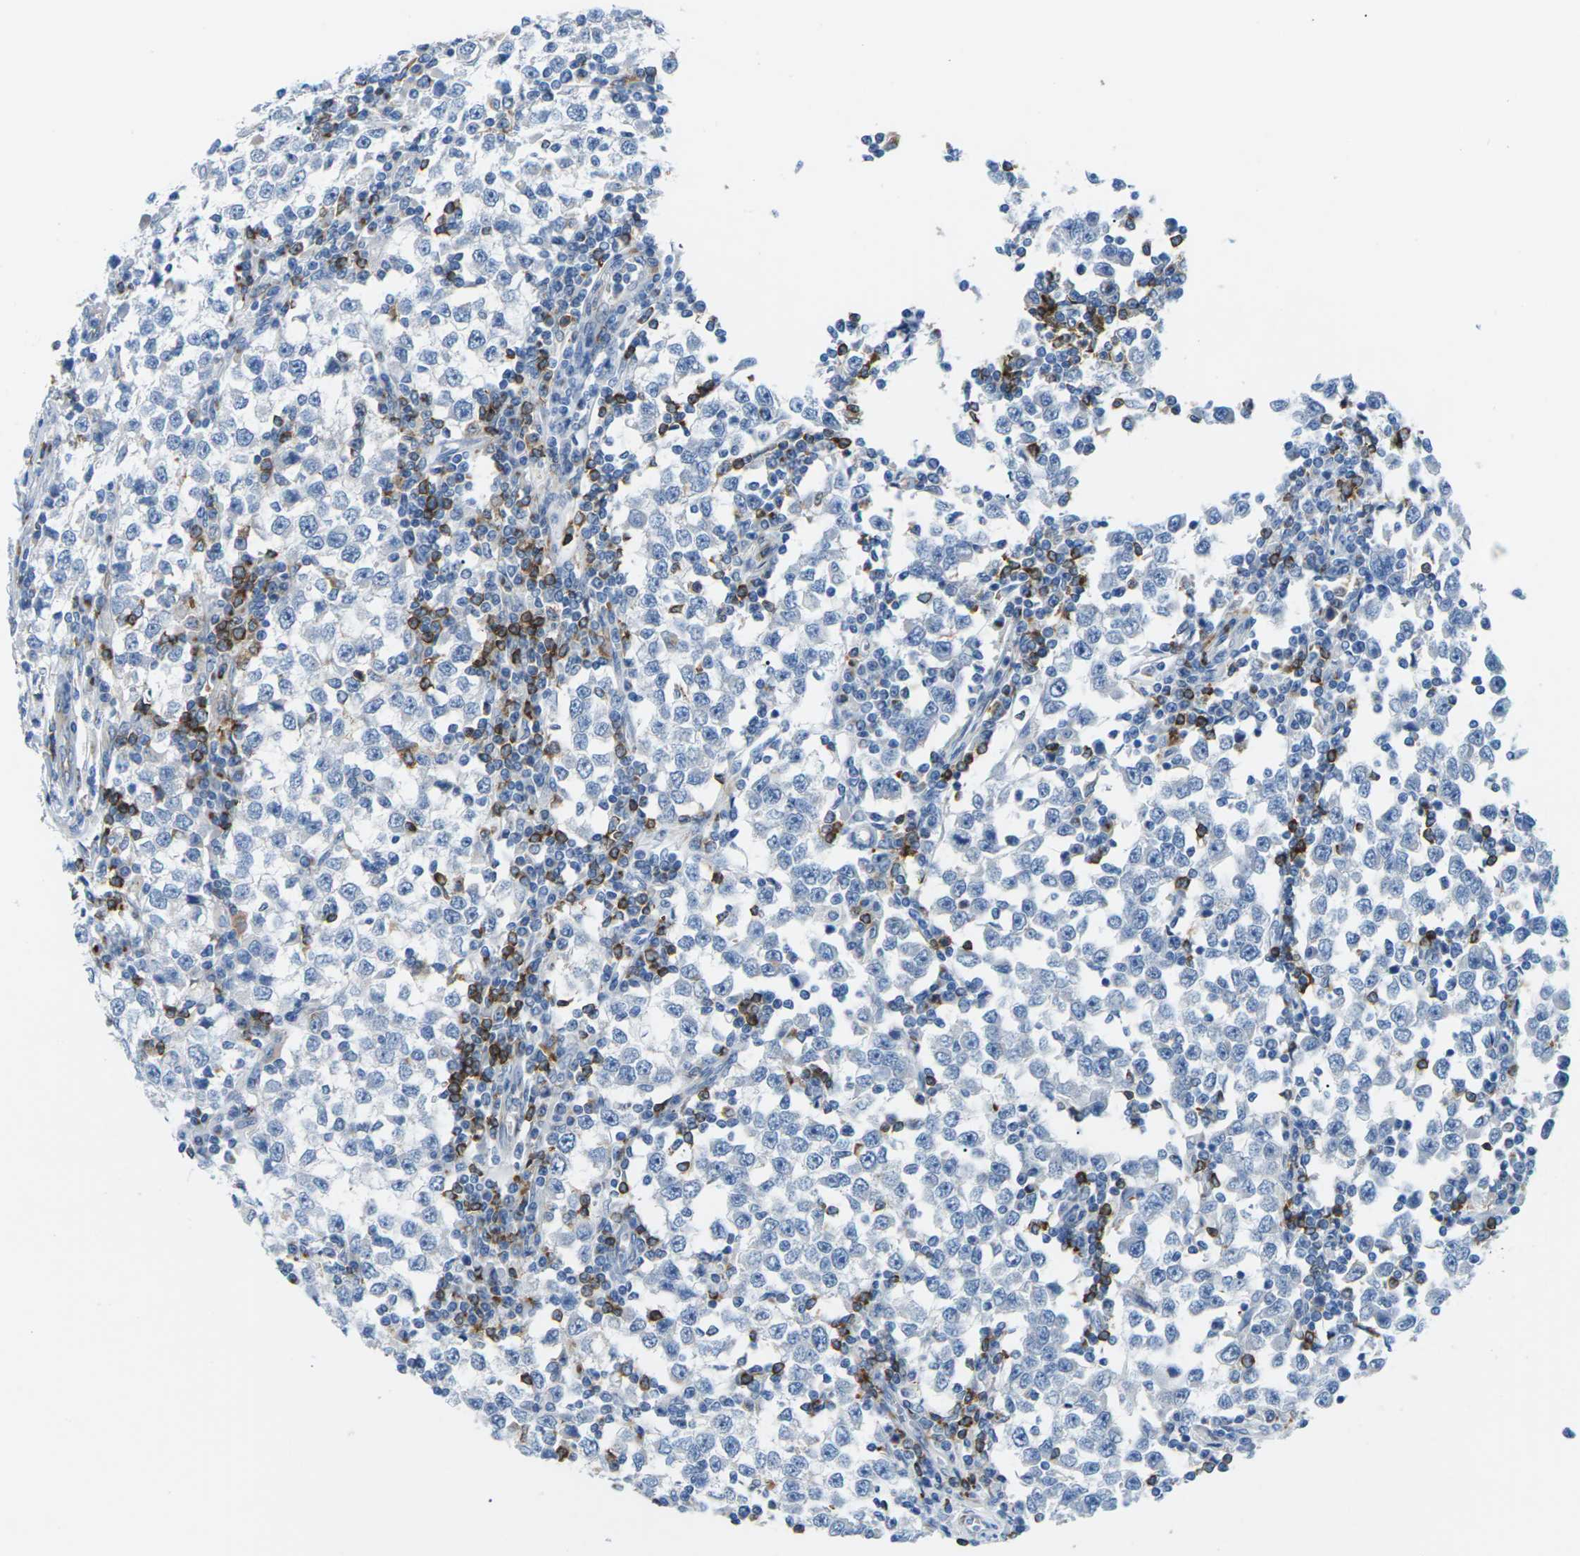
{"staining": {"intensity": "negative", "quantity": "none", "location": "none"}, "tissue": "testis cancer", "cell_type": "Tumor cells", "image_type": "cancer", "snomed": [{"axis": "morphology", "description": "Seminoma, NOS"}, {"axis": "topography", "description": "Testis"}], "caption": "An immunohistochemistry micrograph of testis seminoma is shown. There is no staining in tumor cells of testis seminoma.", "gene": "SYNGR2", "patient": {"sex": "male", "age": 65}}